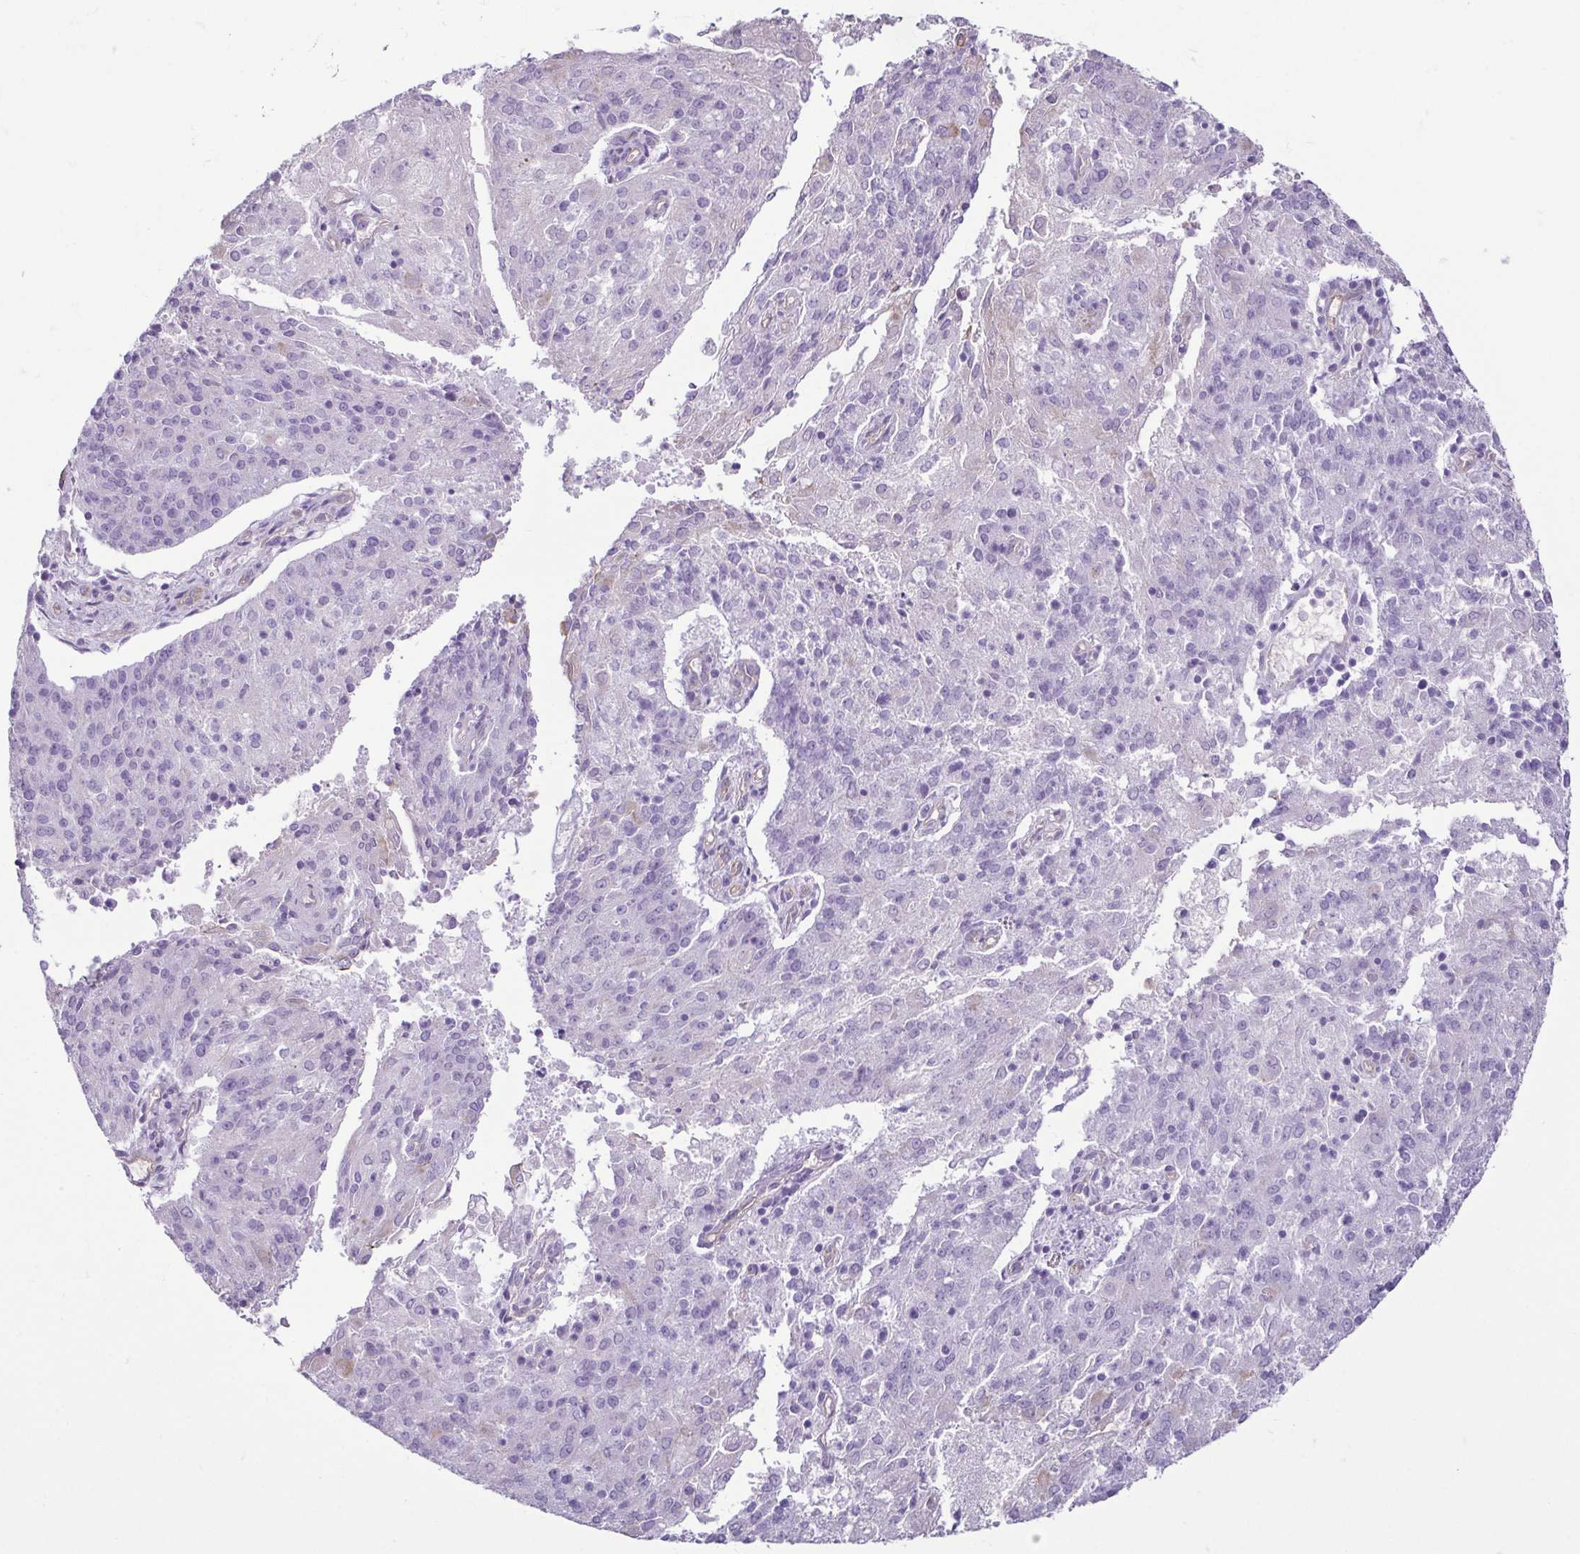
{"staining": {"intensity": "negative", "quantity": "none", "location": "none"}, "tissue": "endometrial cancer", "cell_type": "Tumor cells", "image_type": "cancer", "snomed": [{"axis": "morphology", "description": "Adenocarcinoma, NOS"}, {"axis": "topography", "description": "Endometrium"}], "caption": "Endometrial cancer stained for a protein using IHC shows no expression tumor cells.", "gene": "CASP14", "patient": {"sex": "female", "age": 82}}